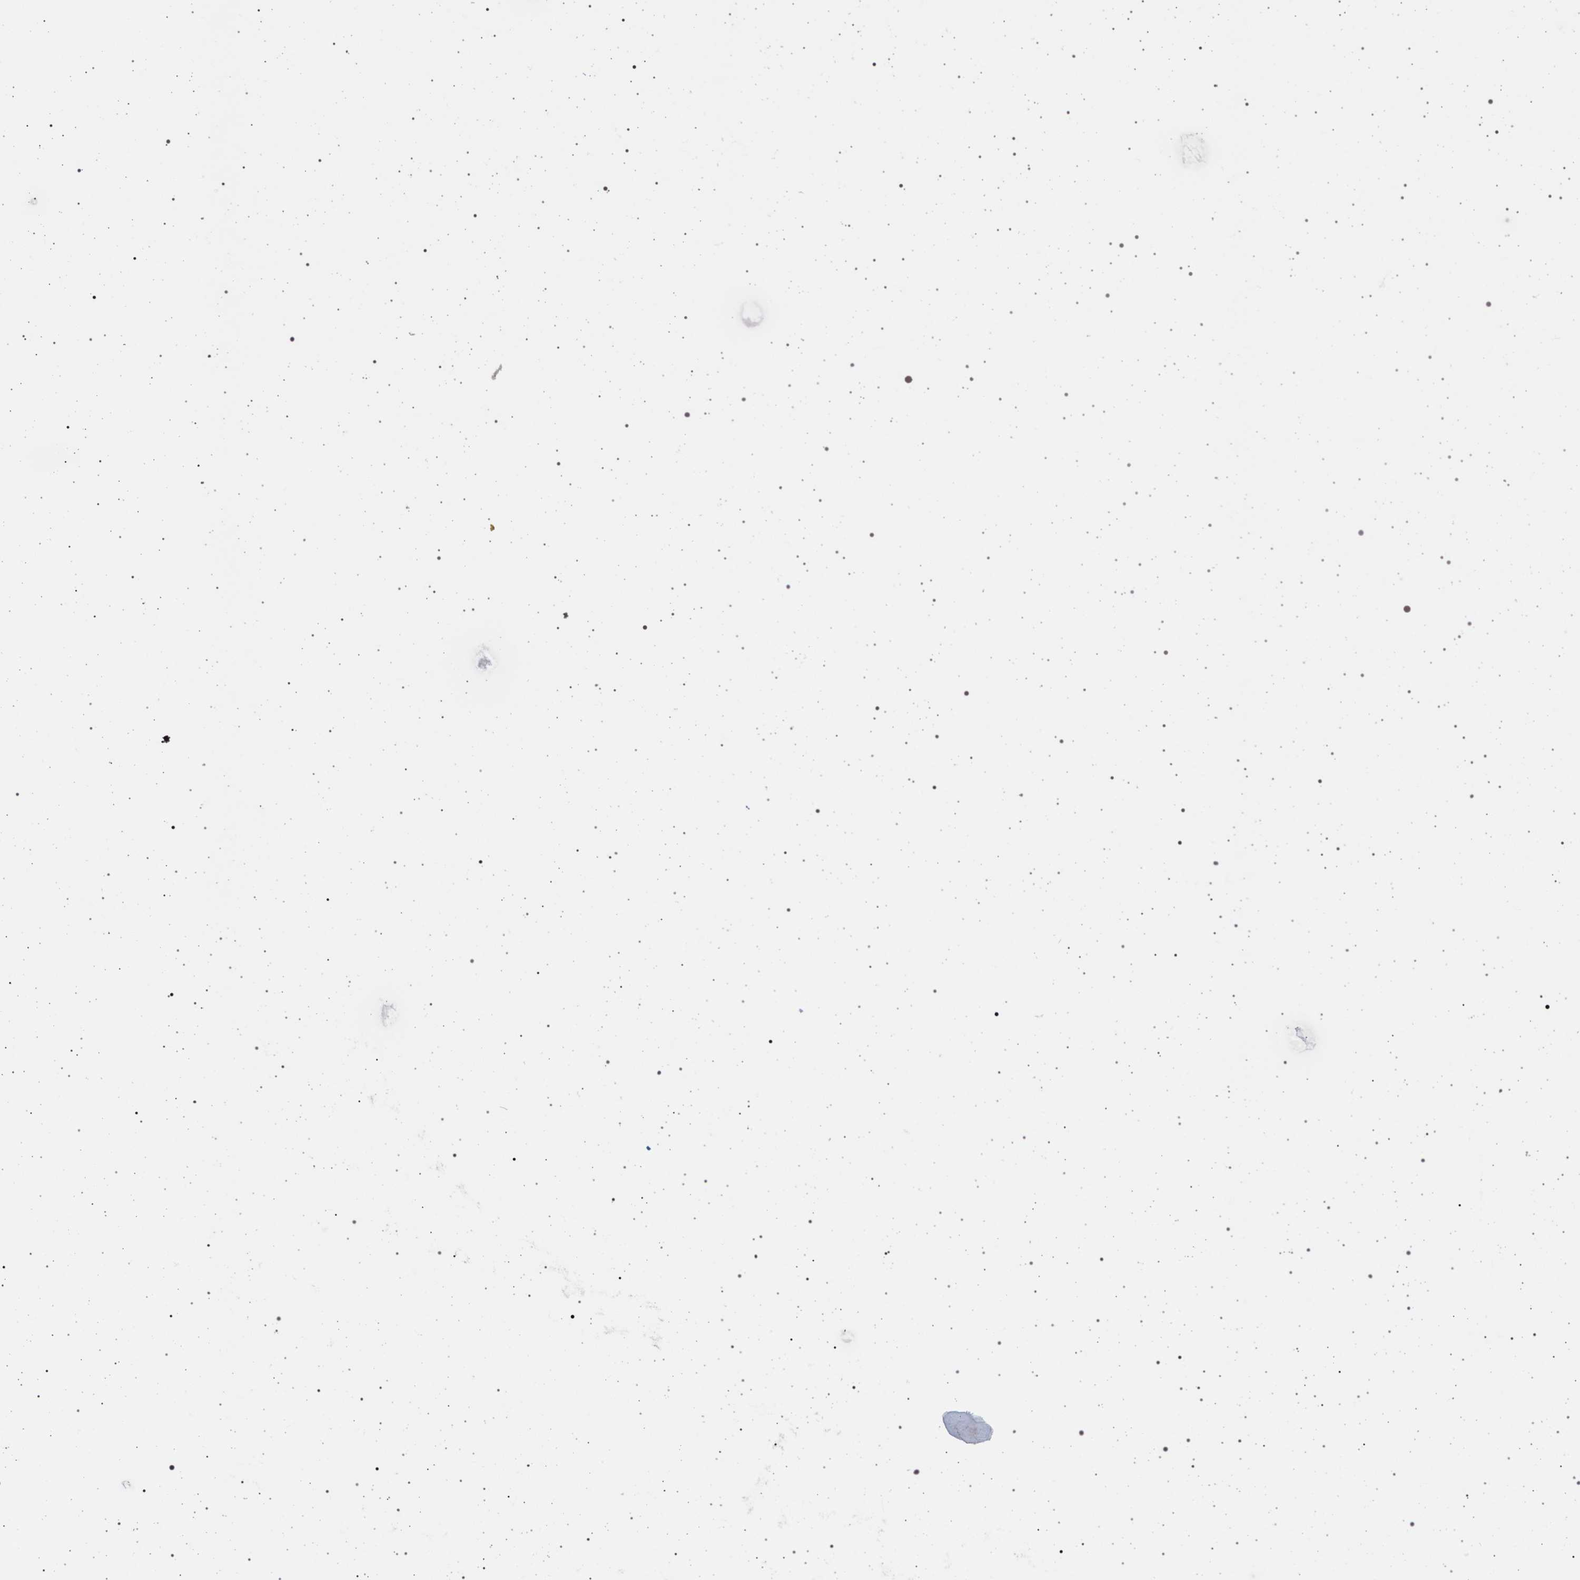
{"staining": {"intensity": "moderate", "quantity": "<25%", "location": "cytoplasmic/membranous"}, "tissue": "caudate", "cell_type": "Glial cells", "image_type": "normal", "snomed": [{"axis": "morphology", "description": "Normal tissue, NOS"}, {"axis": "topography", "description": "Lateral ventricle wall"}], "caption": "Protein staining shows moderate cytoplasmic/membranous positivity in approximately <25% of glial cells in benign caudate.", "gene": "MAP3K2", "patient": {"sex": "male", "age": 45}}